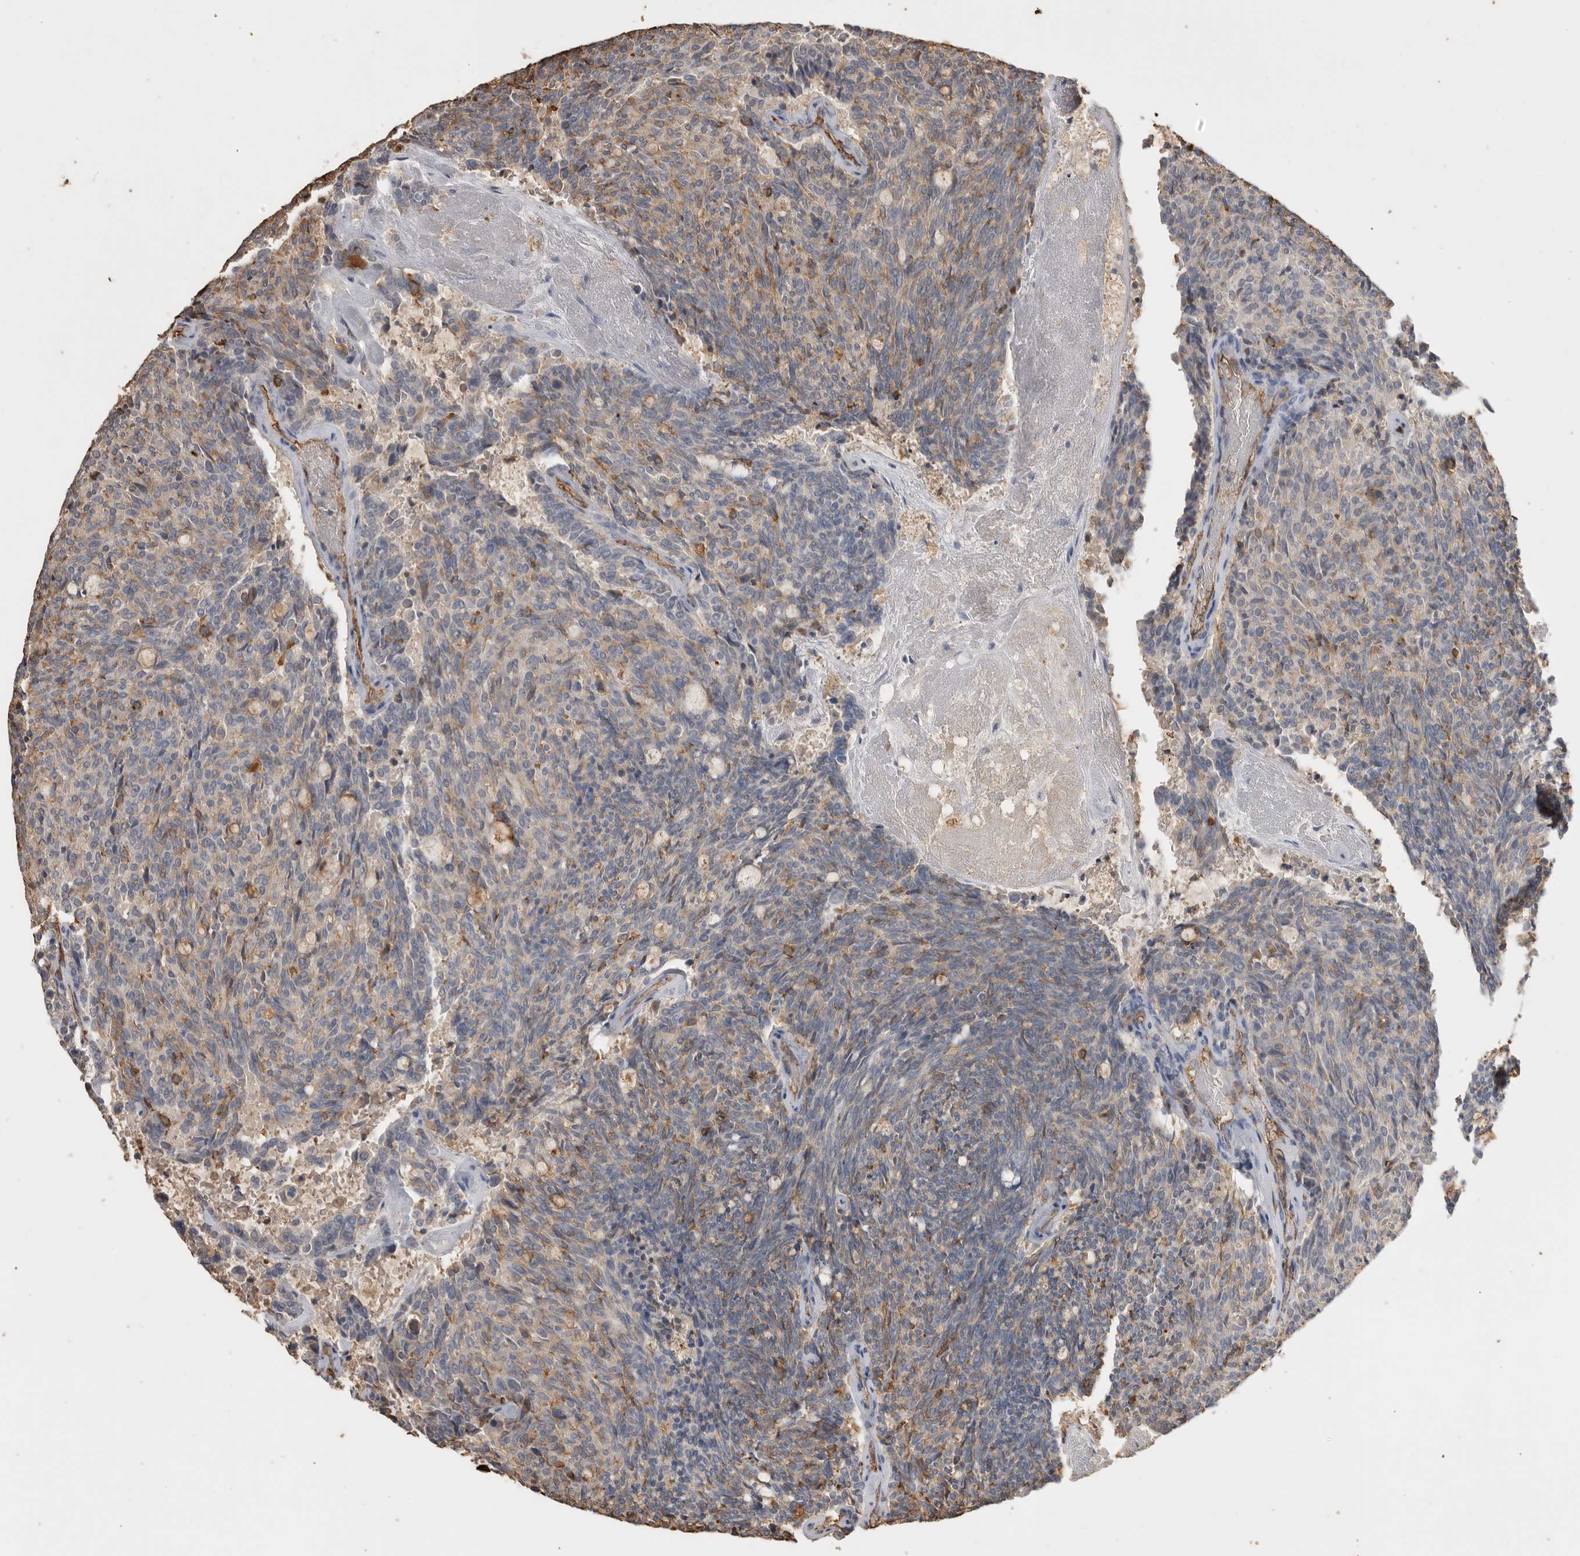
{"staining": {"intensity": "weak", "quantity": "25%-75%", "location": "cytoplasmic/membranous"}, "tissue": "carcinoid", "cell_type": "Tumor cells", "image_type": "cancer", "snomed": [{"axis": "morphology", "description": "Carcinoid, malignant, NOS"}, {"axis": "topography", "description": "Pancreas"}], "caption": "Carcinoid tissue demonstrates weak cytoplasmic/membranous staining in approximately 25%-75% of tumor cells", "gene": "IL27", "patient": {"sex": "female", "age": 54}}